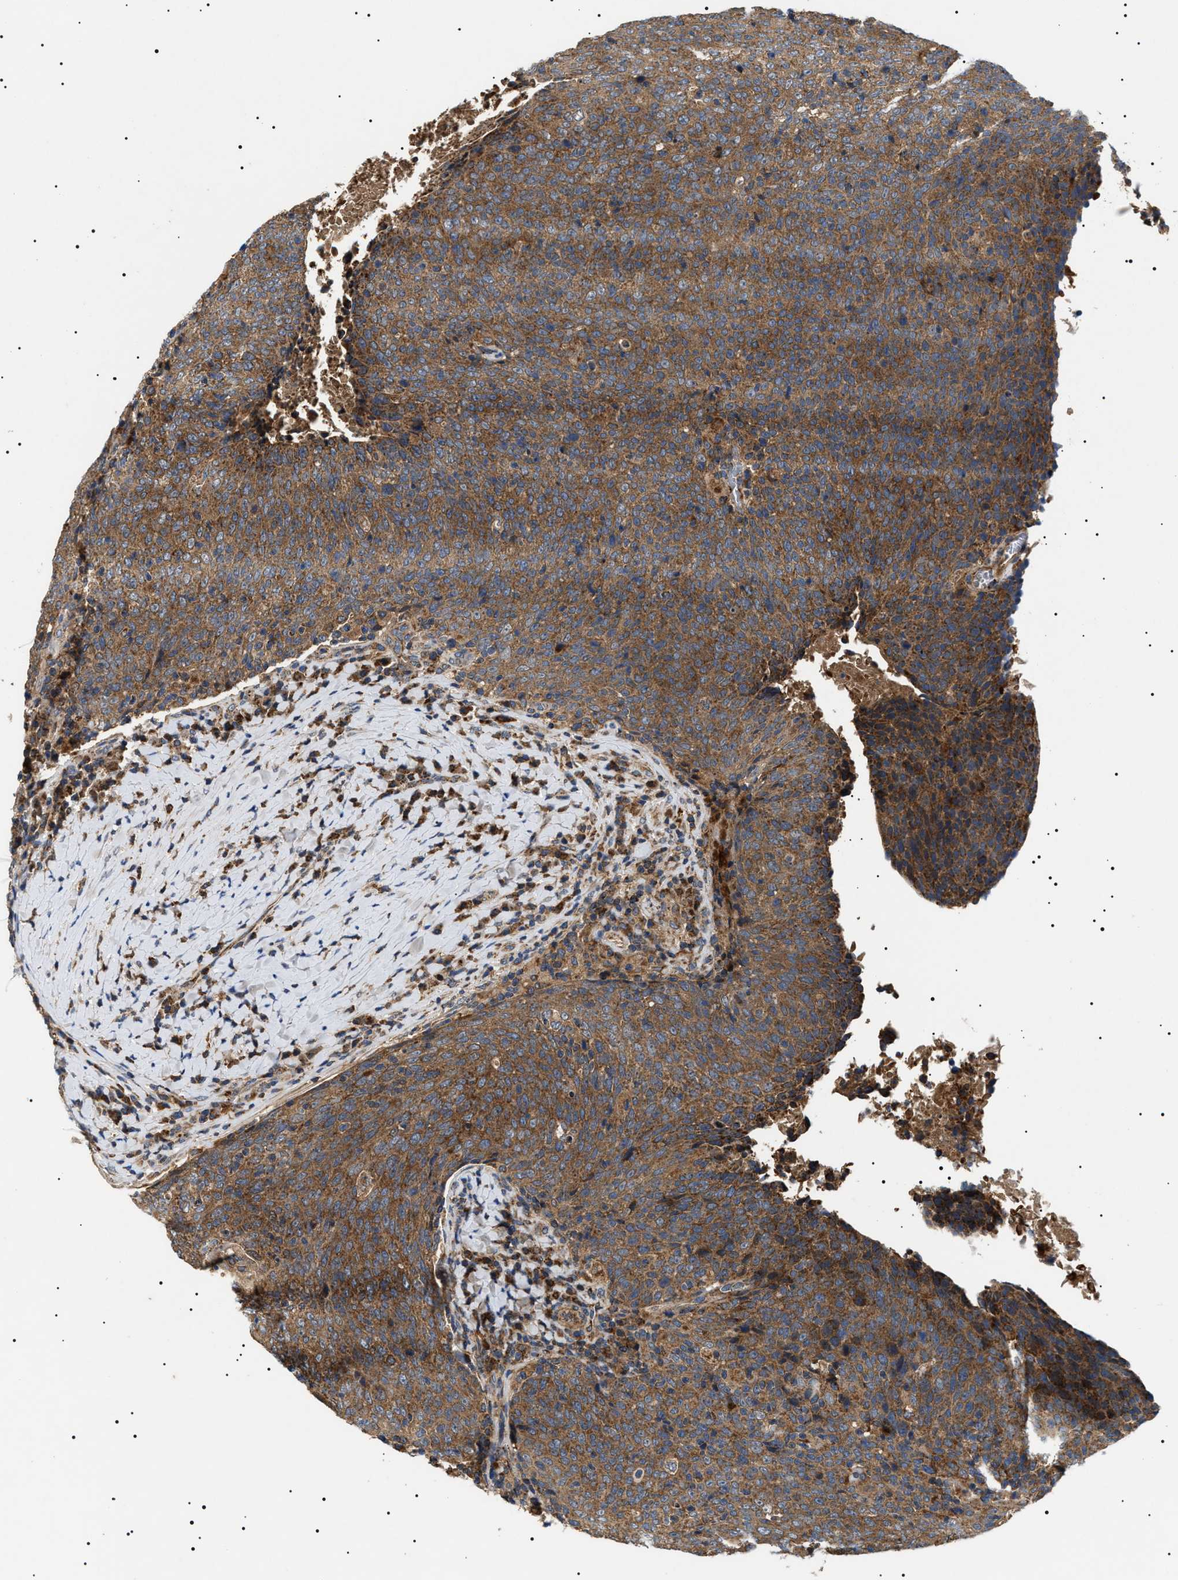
{"staining": {"intensity": "moderate", "quantity": ">75%", "location": "cytoplasmic/membranous"}, "tissue": "head and neck cancer", "cell_type": "Tumor cells", "image_type": "cancer", "snomed": [{"axis": "morphology", "description": "Squamous cell carcinoma, NOS"}, {"axis": "morphology", "description": "Squamous cell carcinoma, metastatic, NOS"}, {"axis": "topography", "description": "Lymph node"}, {"axis": "topography", "description": "Head-Neck"}], "caption": "Metastatic squamous cell carcinoma (head and neck) stained with a brown dye exhibits moderate cytoplasmic/membranous positive expression in about >75% of tumor cells.", "gene": "OXSM", "patient": {"sex": "male", "age": 62}}